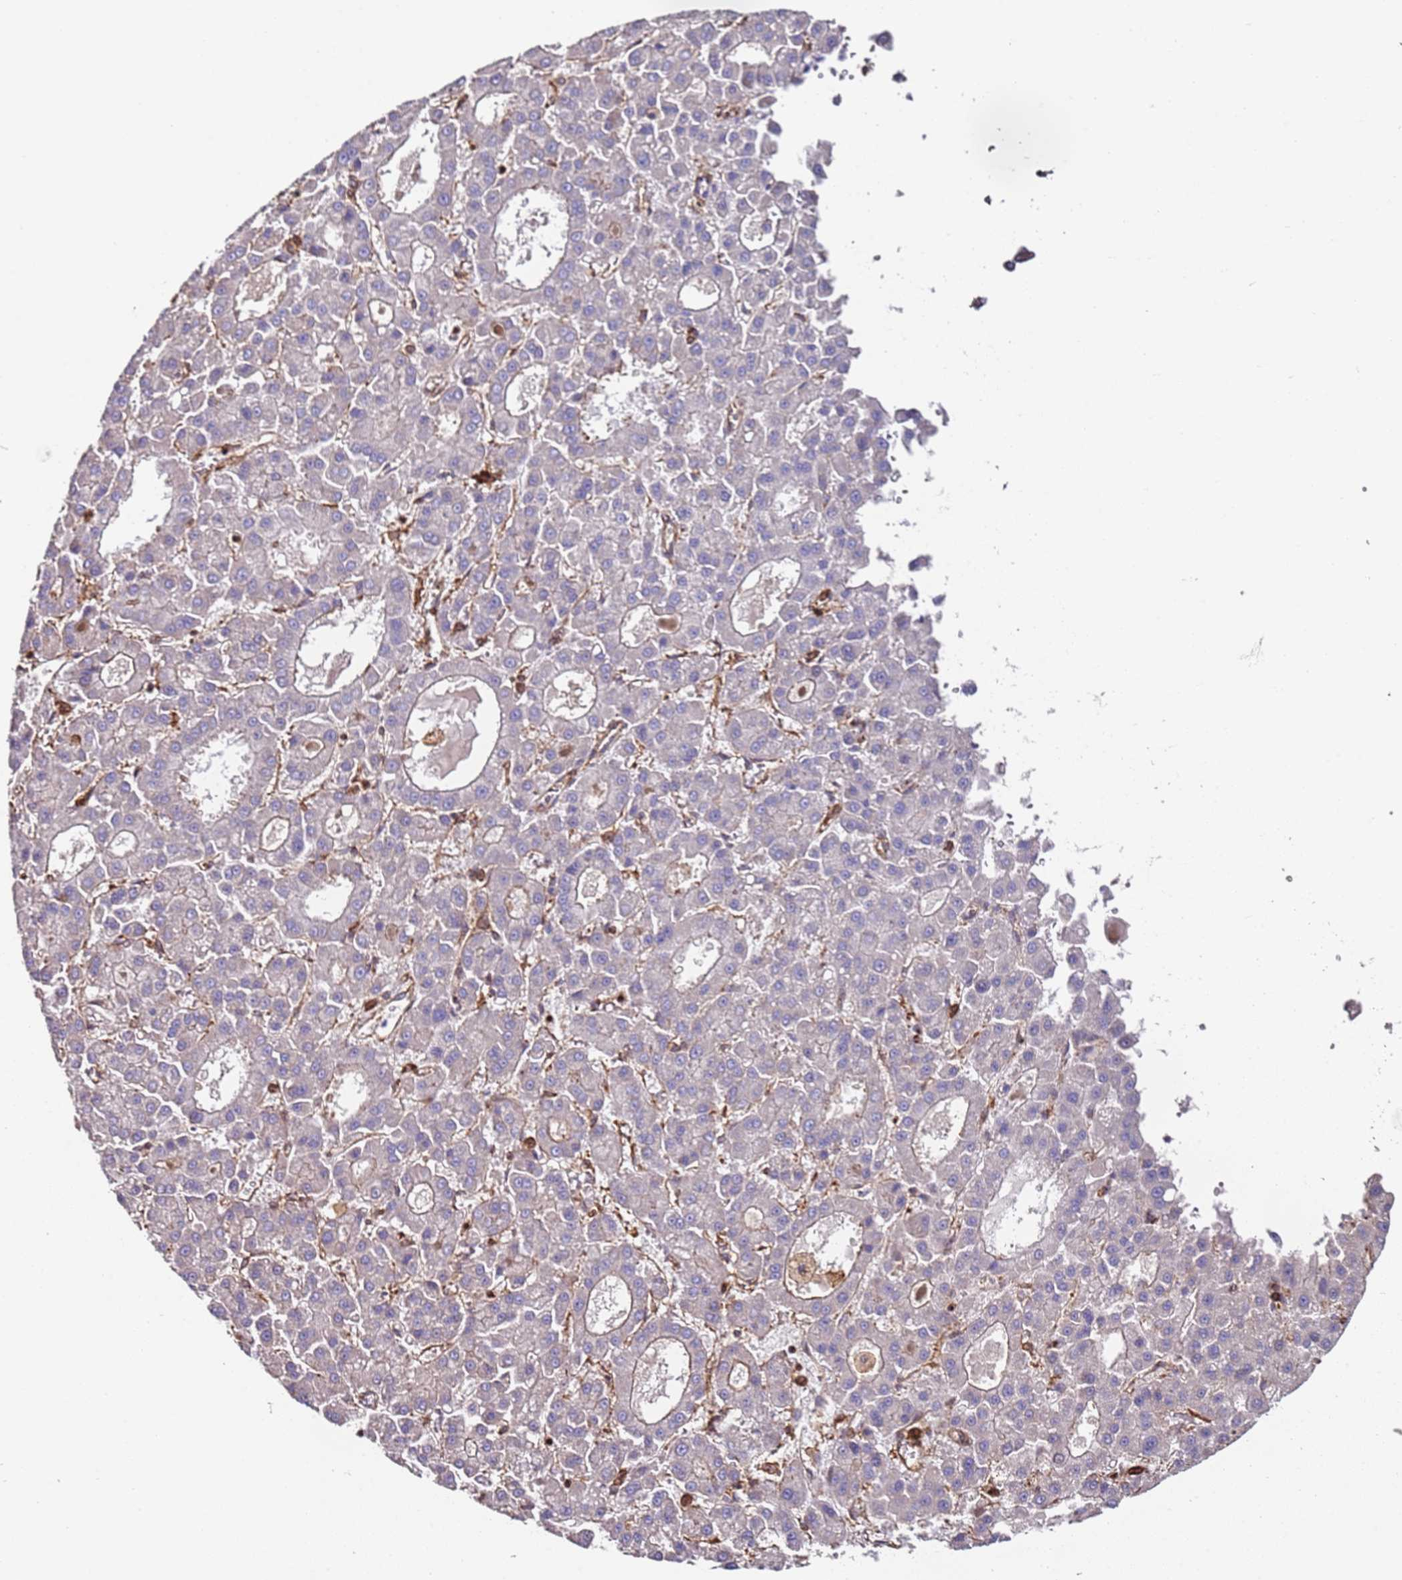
{"staining": {"intensity": "weak", "quantity": "<25%", "location": "cytoplasmic/membranous"}, "tissue": "liver cancer", "cell_type": "Tumor cells", "image_type": "cancer", "snomed": [{"axis": "morphology", "description": "Carcinoma, Hepatocellular, NOS"}, {"axis": "topography", "description": "Liver"}], "caption": "There is no significant staining in tumor cells of hepatocellular carcinoma (liver). (Brightfield microscopy of DAB (3,3'-diaminobenzidine) immunohistochemistry (IHC) at high magnification).", "gene": "CYP2U1", "patient": {"sex": "male", "age": 70}}